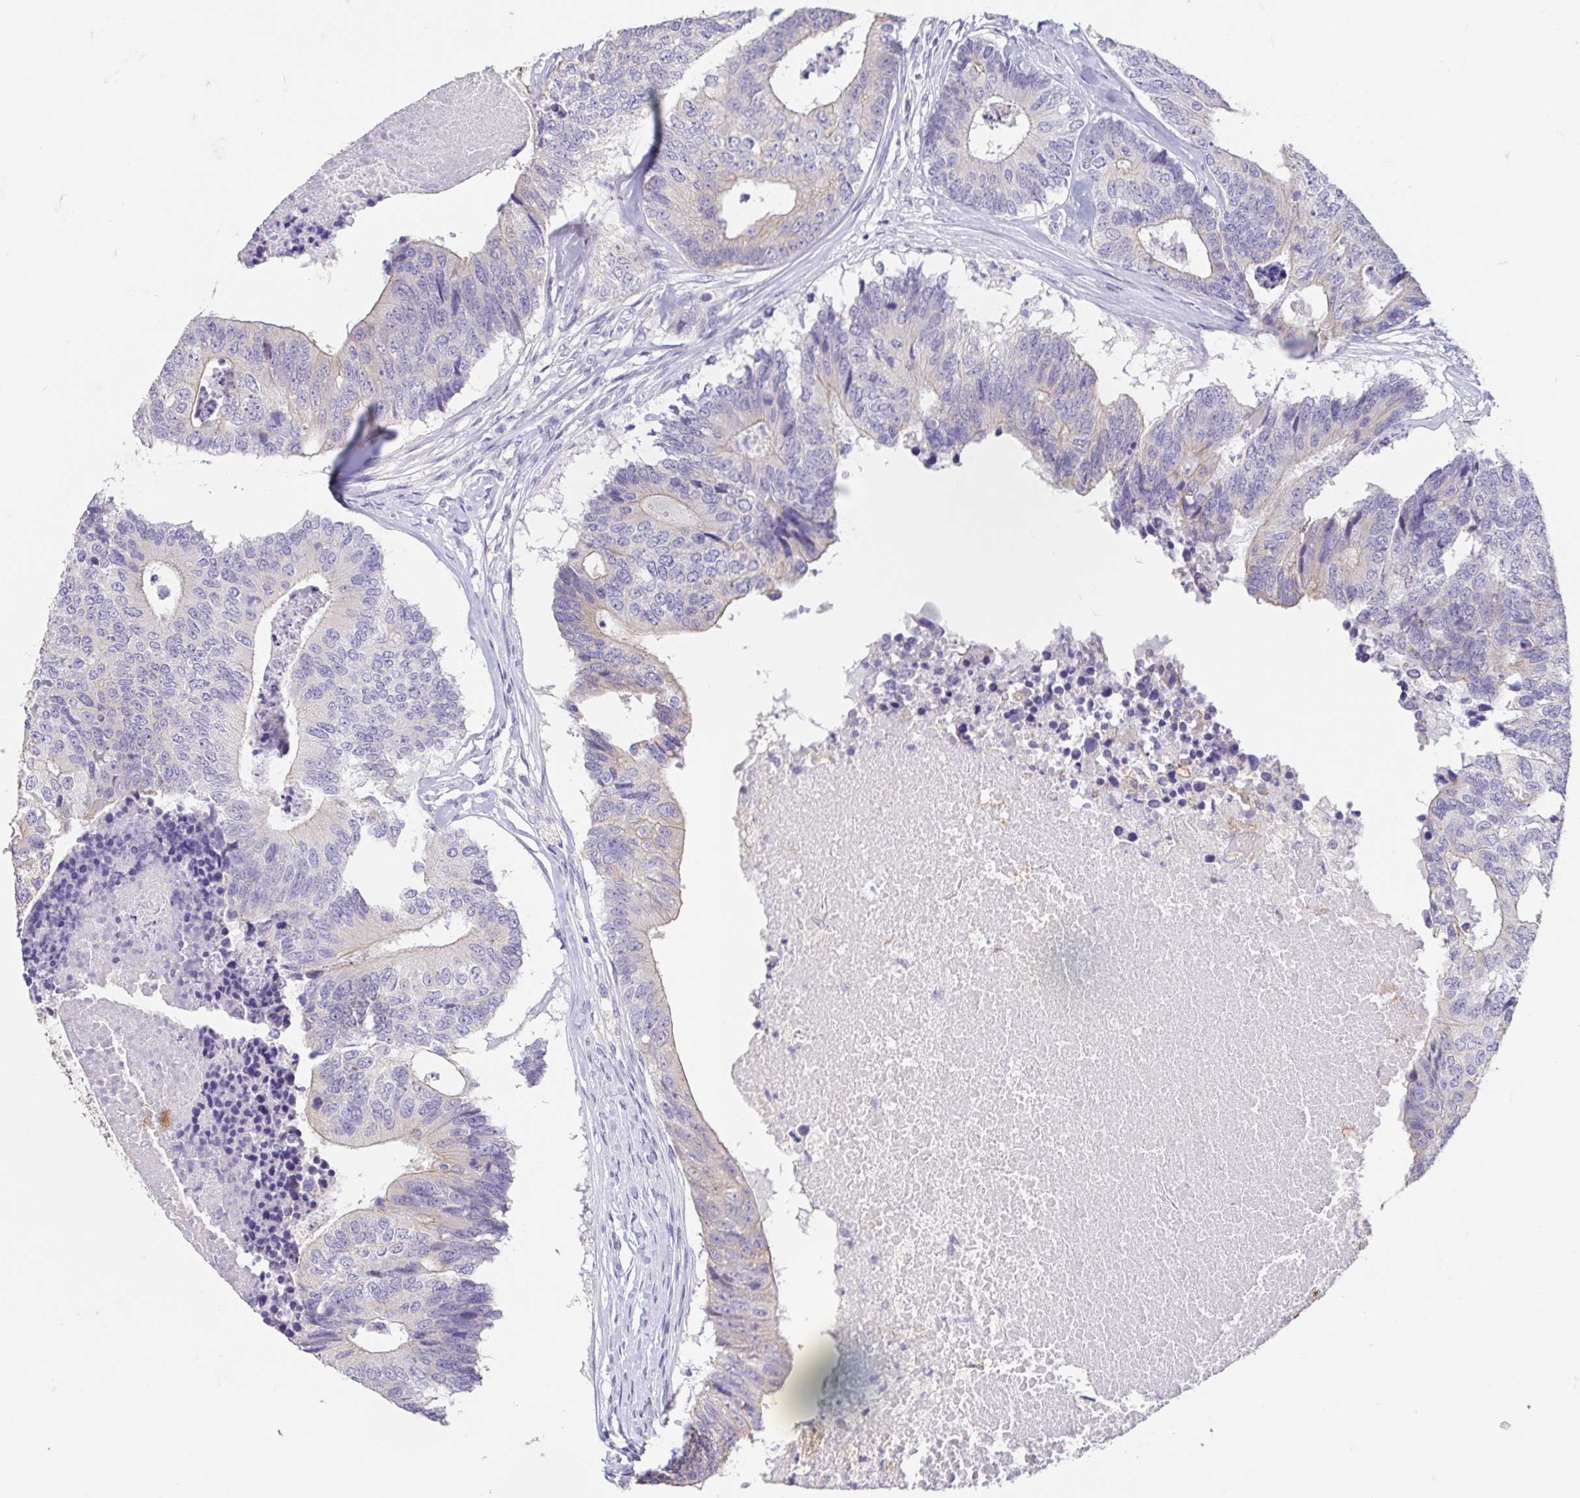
{"staining": {"intensity": "moderate", "quantity": "25%-75%", "location": "cytoplasmic/membranous"}, "tissue": "colorectal cancer", "cell_type": "Tumor cells", "image_type": "cancer", "snomed": [{"axis": "morphology", "description": "Adenocarcinoma, NOS"}, {"axis": "topography", "description": "Colon"}], "caption": "Immunohistochemistry (IHC) (DAB) staining of human colorectal cancer (adenocarcinoma) displays moderate cytoplasmic/membranous protein expression in about 25%-75% of tumor cells.", "gene": "FABP3", "patient": {"sex": "female", "age": 67}}